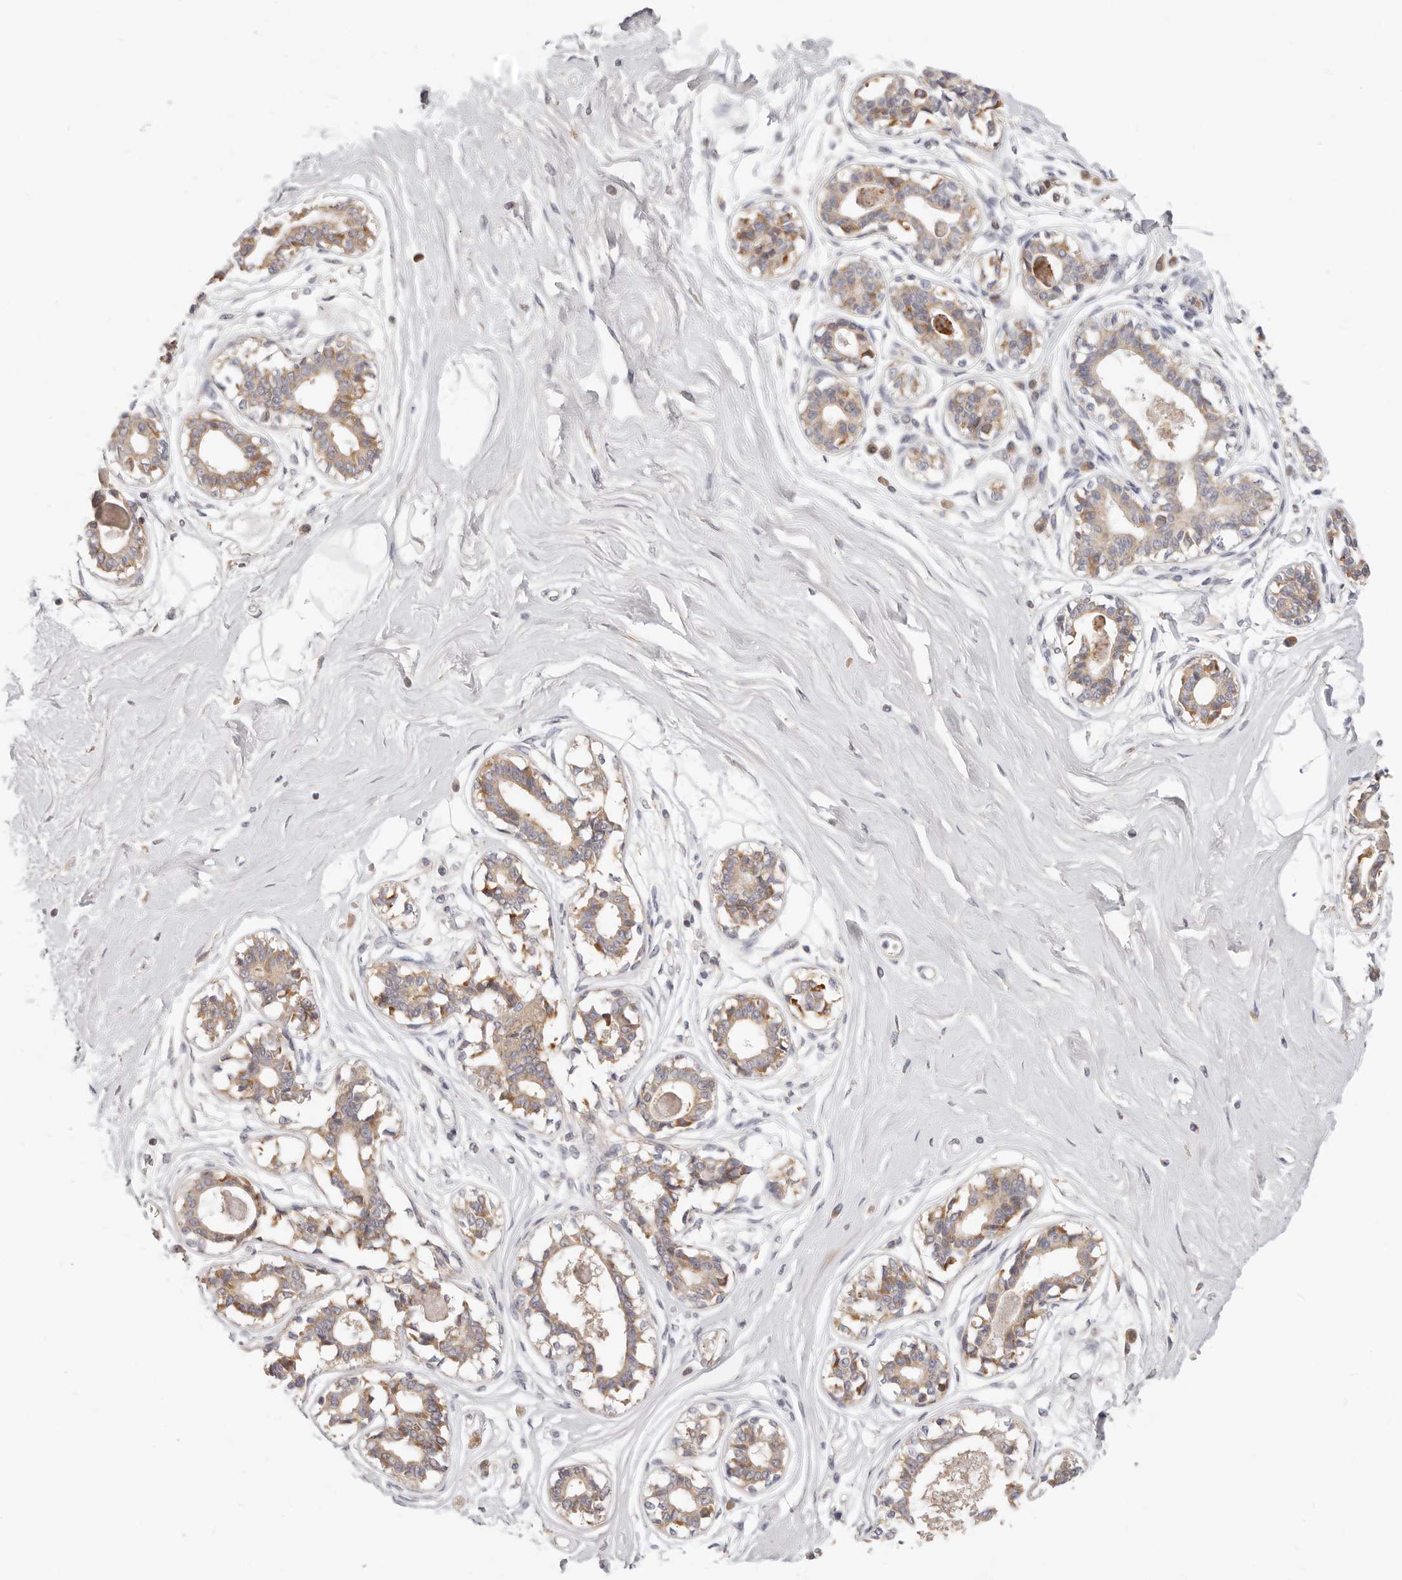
{"staining": {"intensity": "negative", "quantity": "none", "location": "none"}, "tissue": "breast", "cell_type": "Adipocytes", "image_type": "normal", "snomed": [{"axis": "morphology", "description": "Normal tissue, NOS"}, {"axis": "topography", "description": "Breast"}], "caption": "The micrograph shows no significant expression in adipocytes of breast. Nuclei are stained in blue.", "gene": "TFB2M", "patient": {"sex": "female", "age": 45}}